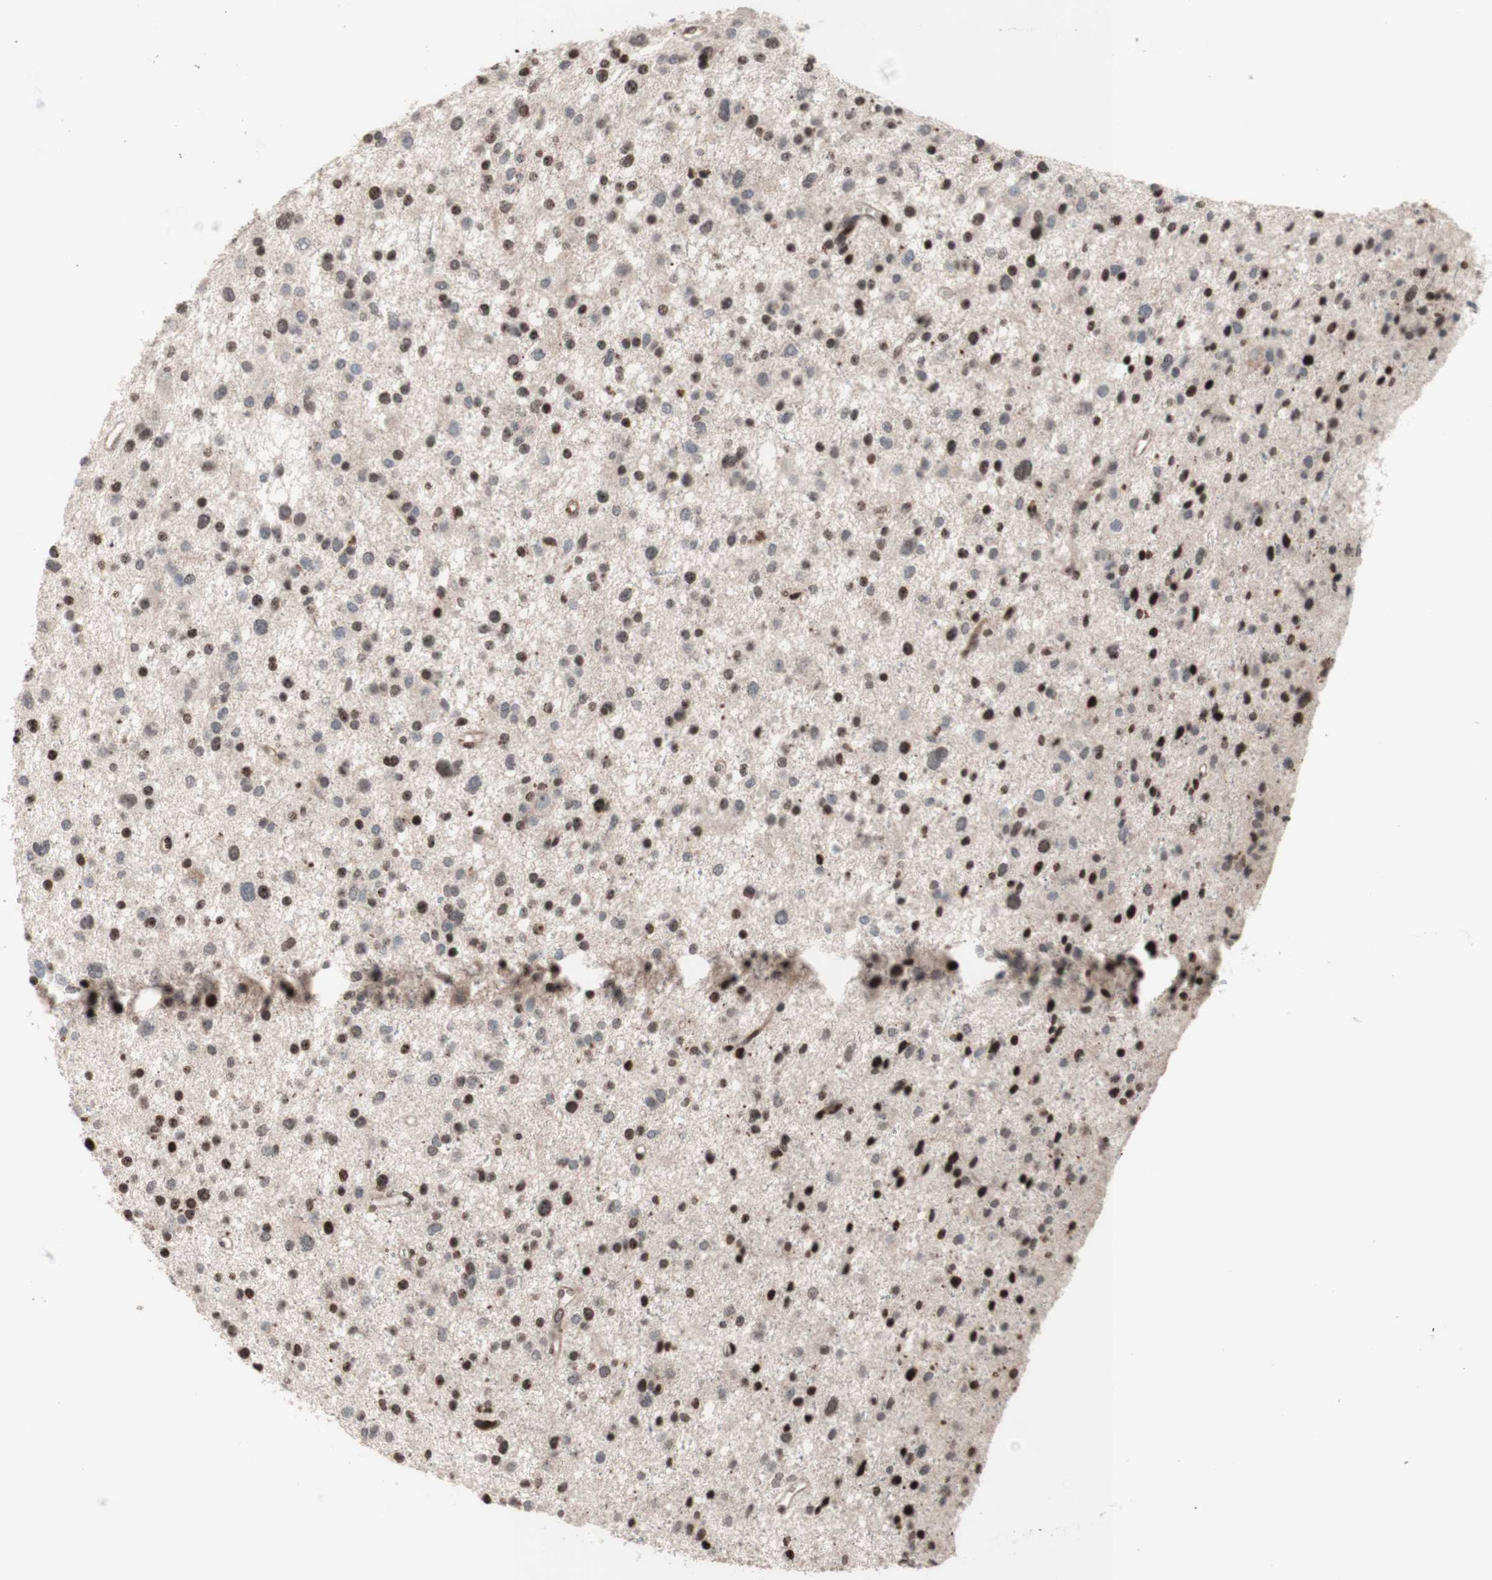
{"staining": {"intensity": "strong", "quantity": "25%-75%", "location": "nuclear"}, "tissue": "glioma", "cell_type": "Tumor cells", "image_type": "cancer", "snomed": [{"axis": "morphology", "description": "Glioma, malignant, Low grade"}, {"axis": "topography", "description": "Brain"}], "caption": "Protein analysis of malignant glioma (low-grade) tissue displays strong nuclear positivity in about 25%-75% of tumor cells.", "gene": "POLA1", "patient": {"sex": "female", "age": 37}}